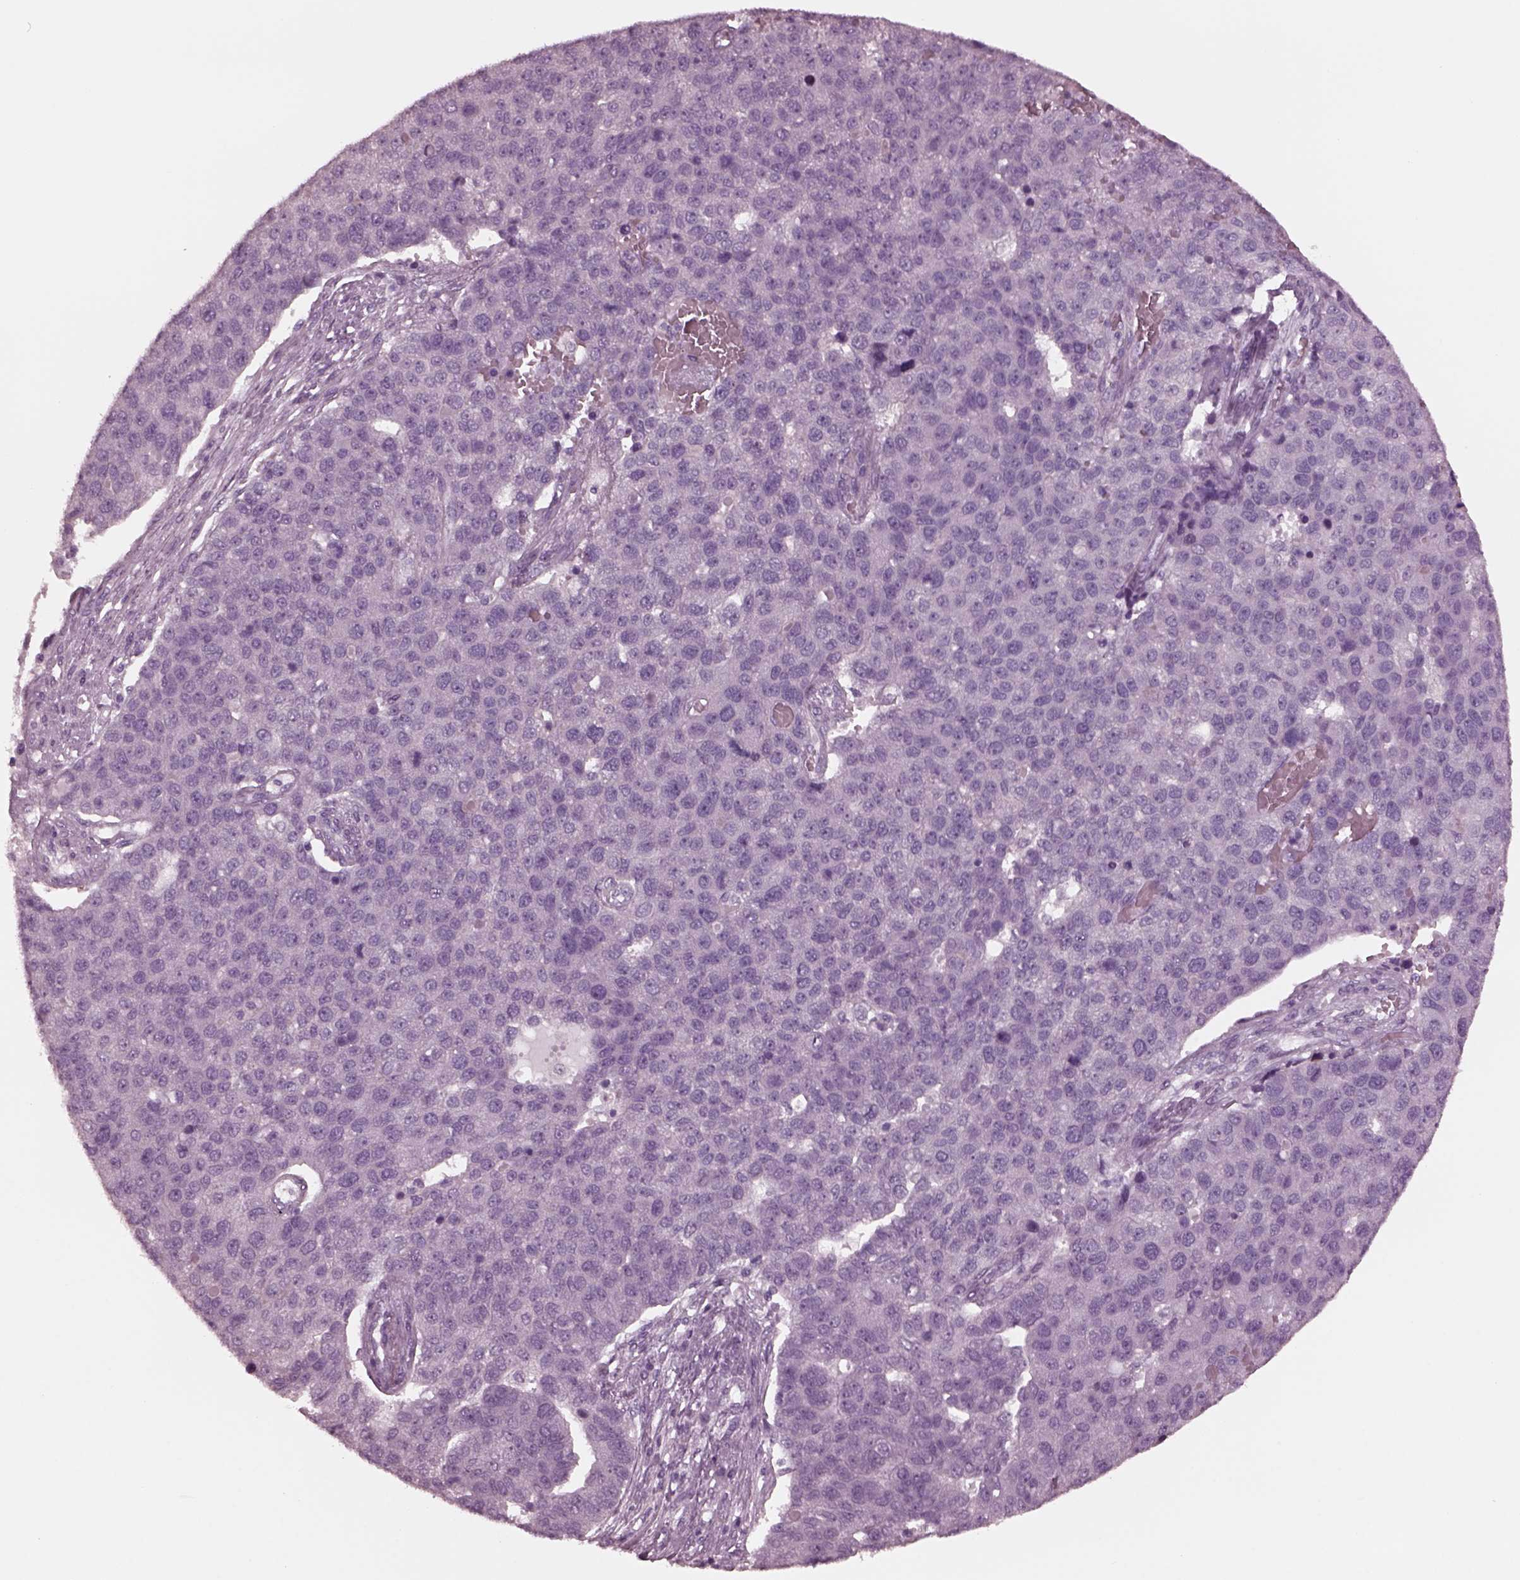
{"staining": {"intensity": "negative", "quantity": "none", "location": "none"}, "tissue": "pancreatic cancer", "cell_type": "Tumor cells", "image_type": "cancer", "snomed": [{"axis": "morphology", "description": "Adenocarcinoma, NOS"}, {"axis": "topography", "description": "Pancreas"}], "caption": "Photomicrograph shows no protein positivity in tumor cells of adenocarcinoma (pancreatic) tissue.", "gene": "YY2", "patient": {"sex": "female", "age": 61}}